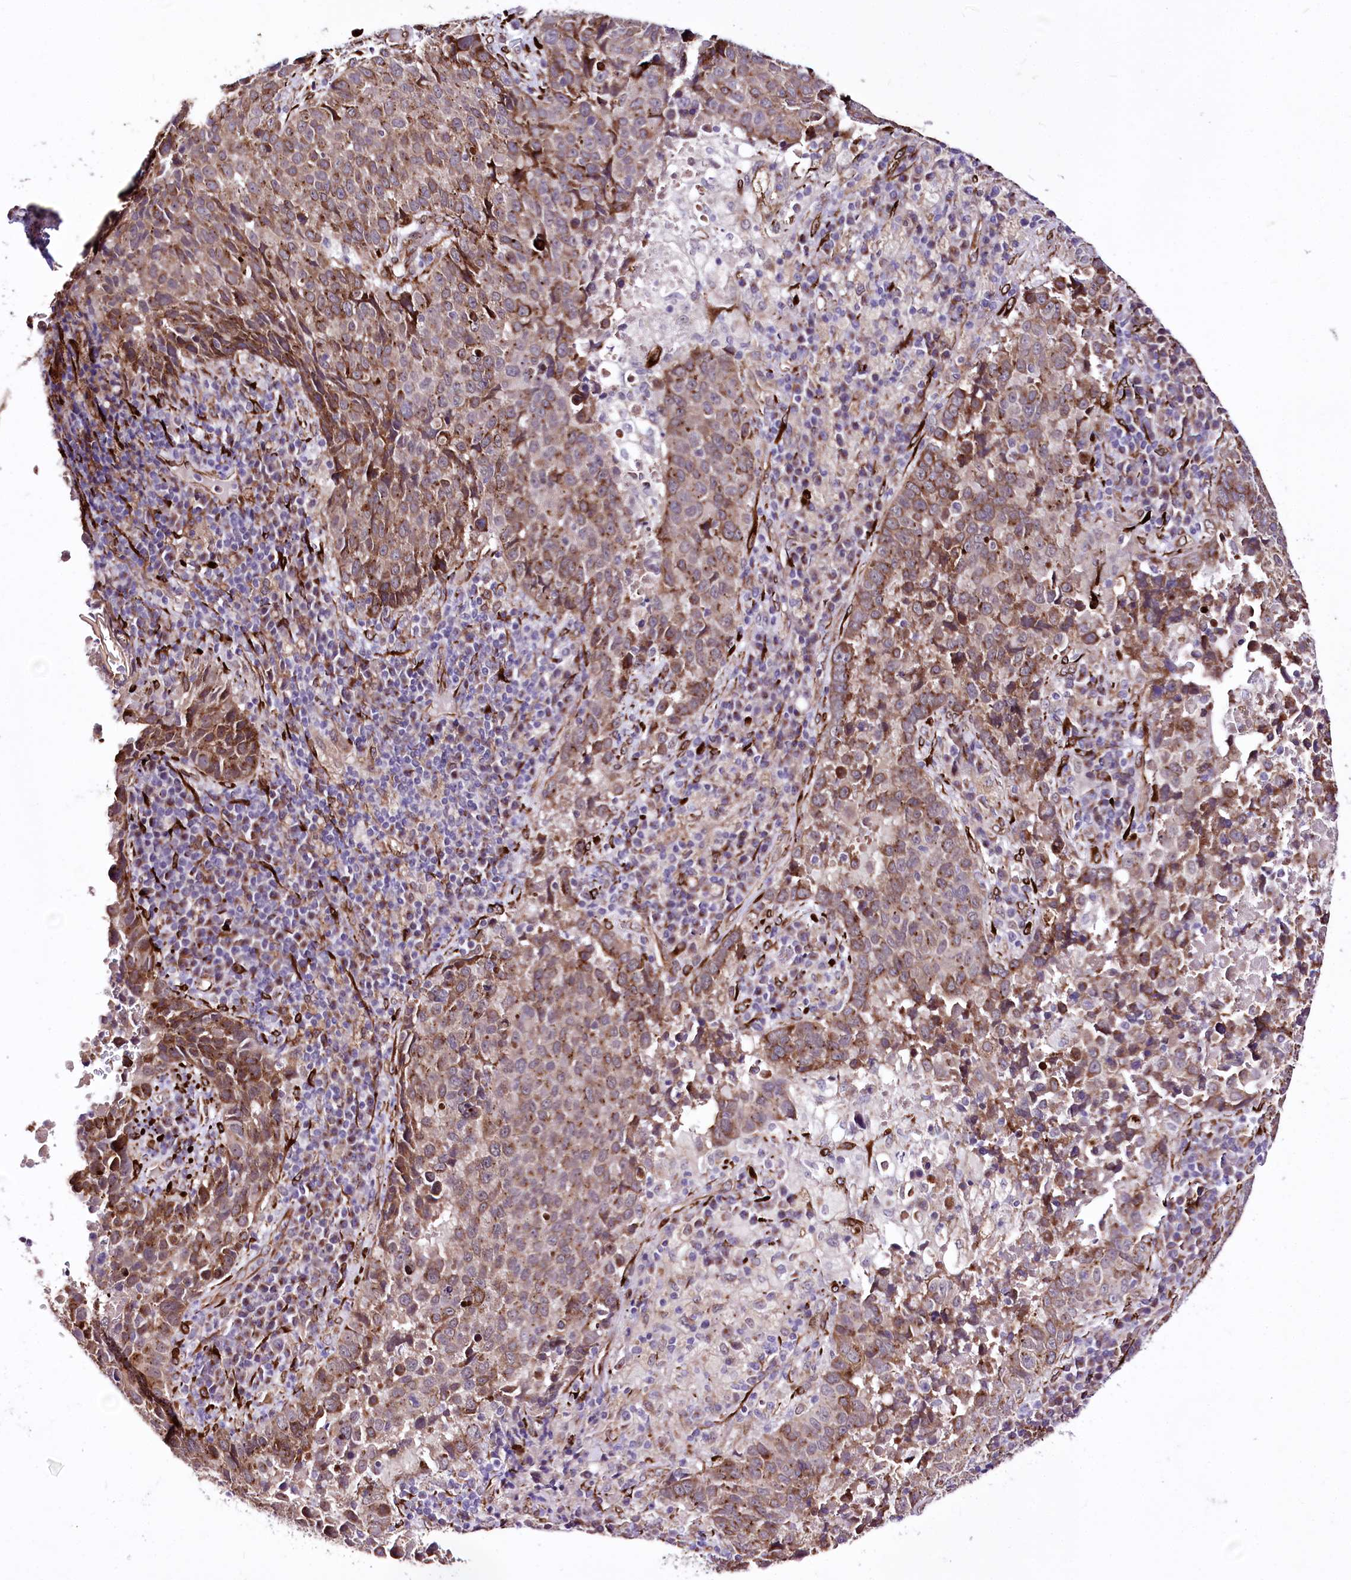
{"staining": {"intensity": "moderate", "quantity": ">75%", "location": "cytoplasmic/membranous"}, "tissue": "lung cancer", "cell_type": "Tumor cells", "image_type": "cancer", "snomed": [{"axis": "morphology", "description": "Squamous cell carcinoma, NOS"}, {"axis": "topography", "description": "Lung"}], "caption": "A brown stain shows moderate cytoplasmic/membranous positivity of a protein in lung cancer tumor cells. (brown staining indicates protein expression, while blue staining denotes nuclei).", "gene": "WWC1", "patient": {"sex": "male", "age": 73}}